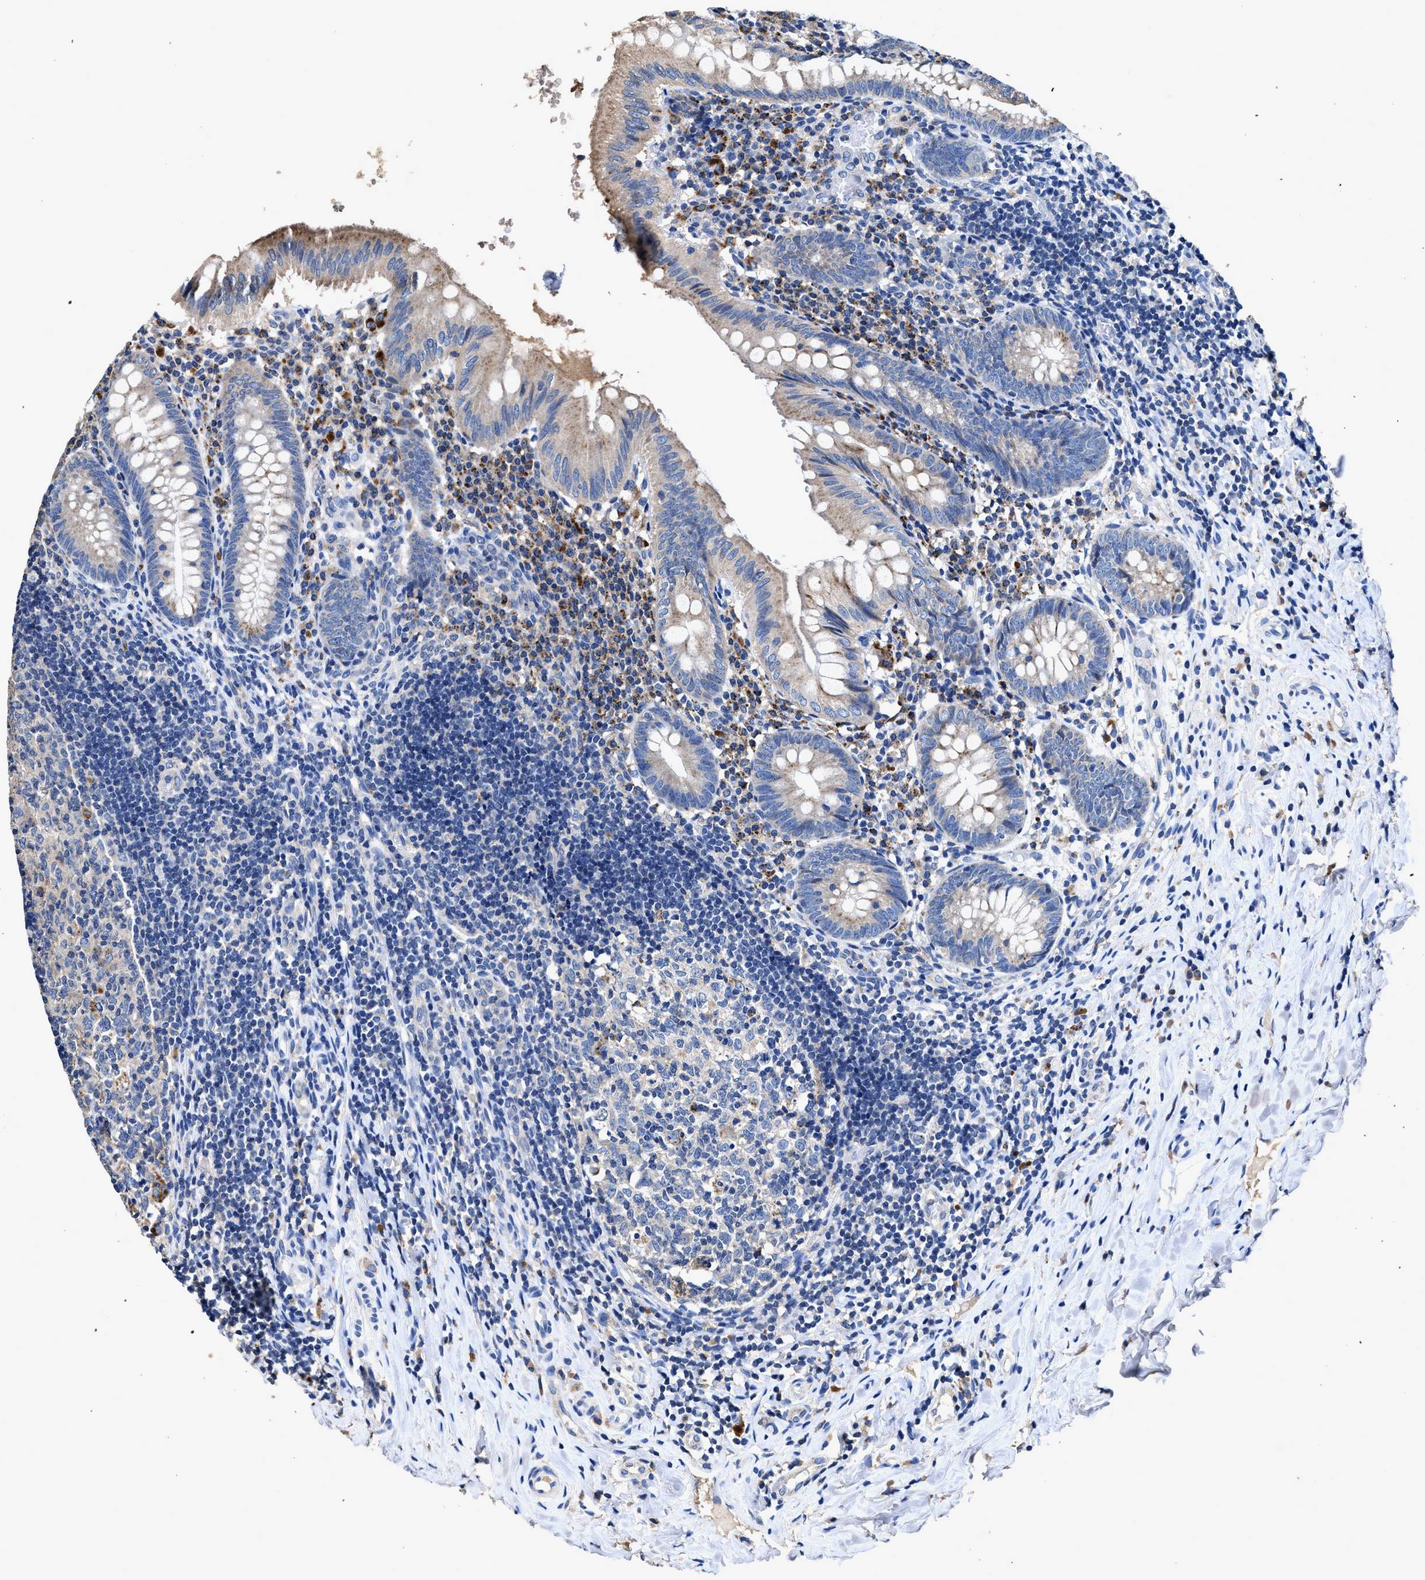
{"staining": {"intensity": "weak", "quantity": "25%-75%", "location": "cytoplasmic/membranous"}, "tissue": "appendix", "cell_type": "Glandular cells", "image_type": "normal", "snomed": [{"axis": "morphology", "description": "Normal tissue, NOS"}, {"axis": "topography", "description": "Appendix"}], "caption": "Protein staining shows weak cytoplasmic/membranous staining in approximately 25%-75% of glandular cells in benign appendix.", "gene": "UBR4", "patient": {"sex": "male", "age": 8}}